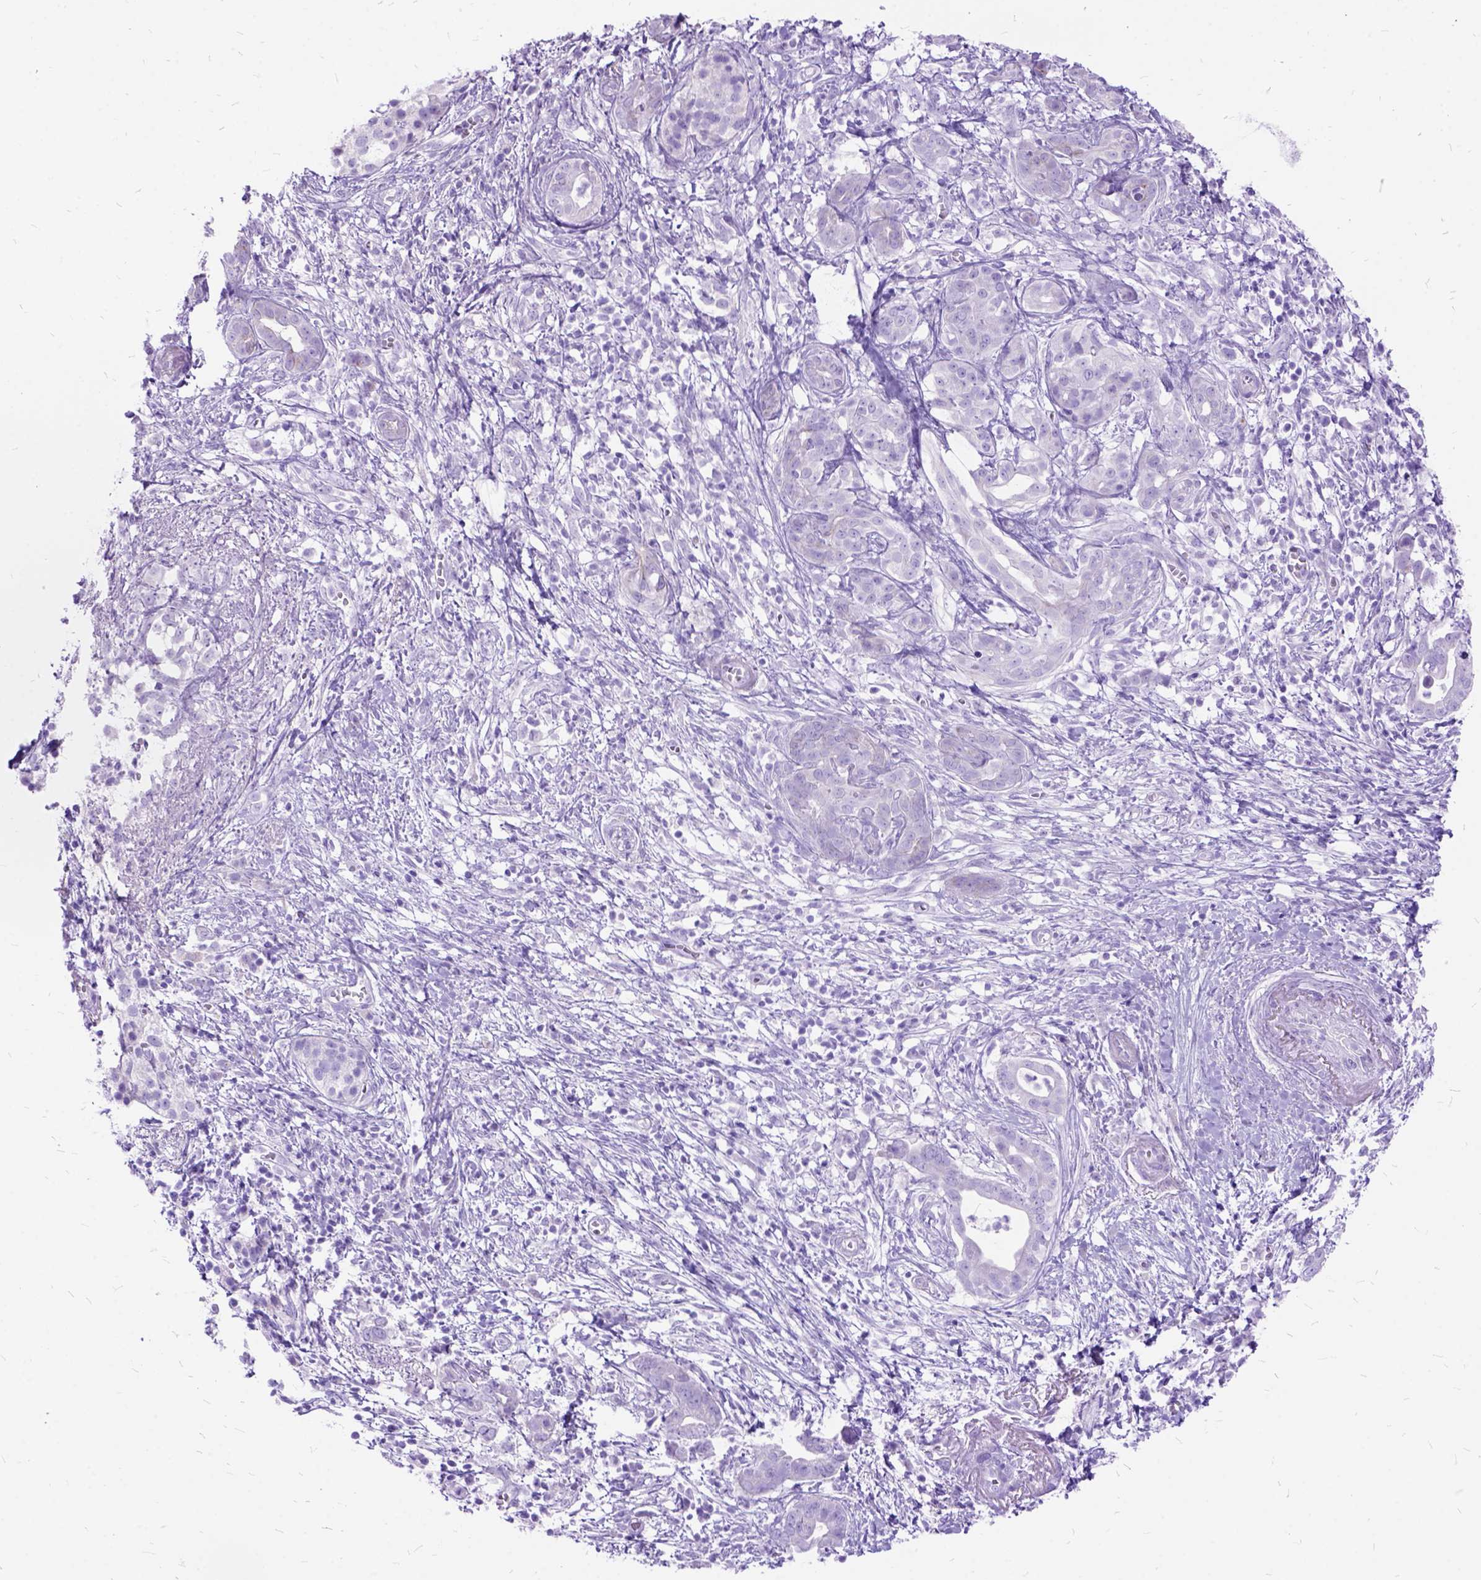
{"staining": {"intensity": "negative", "quantity": "none", "location": "none"}, "tissue": "pancreatic cancer", "cell_type": "Tumor cells", "image_type": "cancer", "snomed": [{"axis": "morphology", "description": "Adenocarcinoma, NOS"}, {"axis": "topography", "description": "Pancreas"}], "caption": "This image is of pancreatic cancer (adenocarcinoma) stained with IHC to label a protein in brown with the nuclei are counter-stained blue. There is no staining in tumor cells. (DAB (3,3'-diaminobenzidine) immunohistochemistry (IHC), high magnification).", "gene": "DNAH2", "patient": {"sex": "male", "age": 61}}